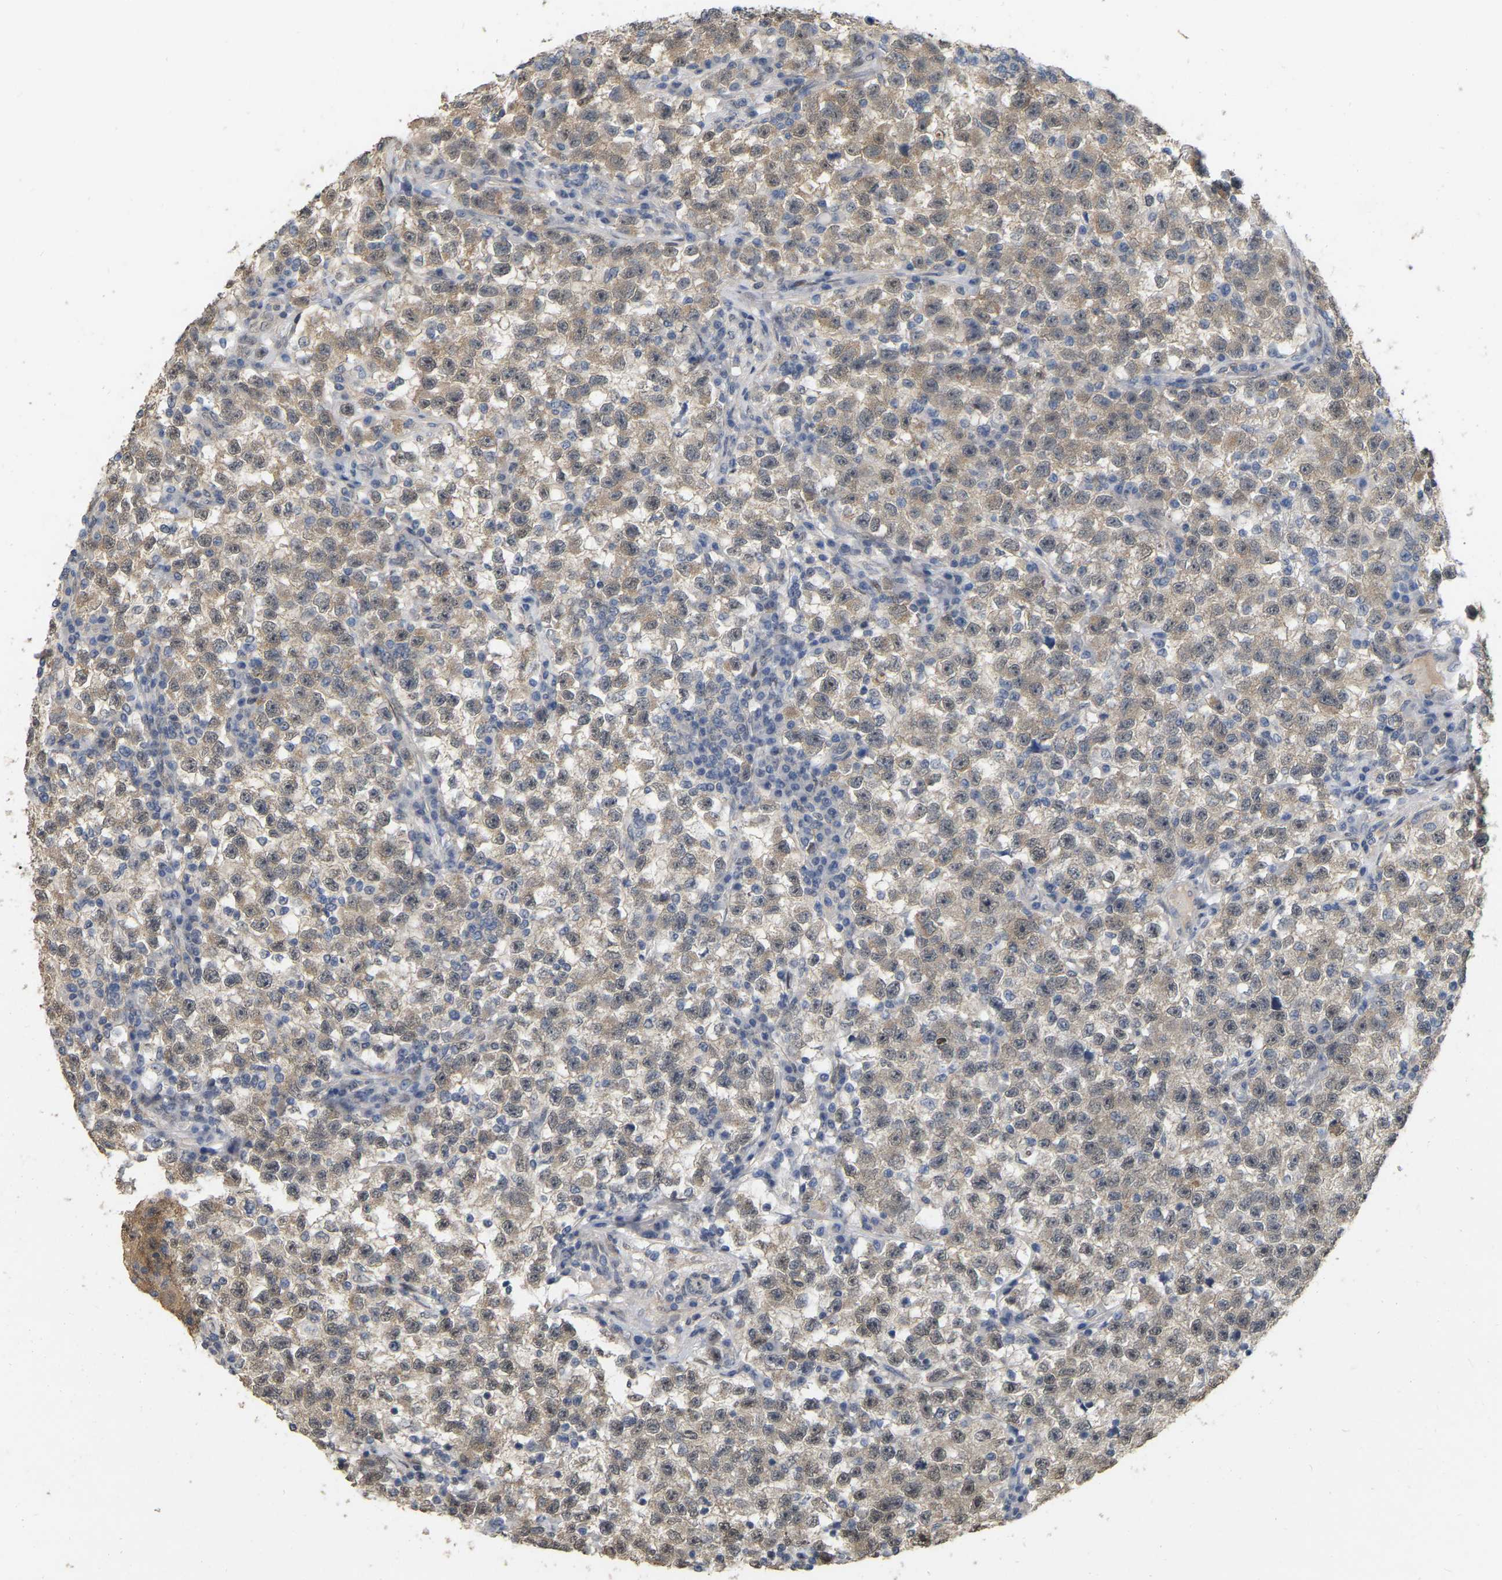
{"staining": {"intensity": "weak", "quantity": ">75%", "location": "cytoplasmic/membranous,nuclear"}, "tissue": "testis cancer", "cell_type": "Tumor cells", "image_type": "cancer", "snomed": [{"axis": "morphology", "description": "Seminoma, NOS"}, {"axis": "topography", "description": "Testis"}], "caption": "The immunohistochemical stain labels weak cytoplasmic/membranous and nuclear staining in tumor cells of testis cancer (seminoma) tissue.", "gene": "RUVBL1", "patient": {"sex": "male", "age": 22}}